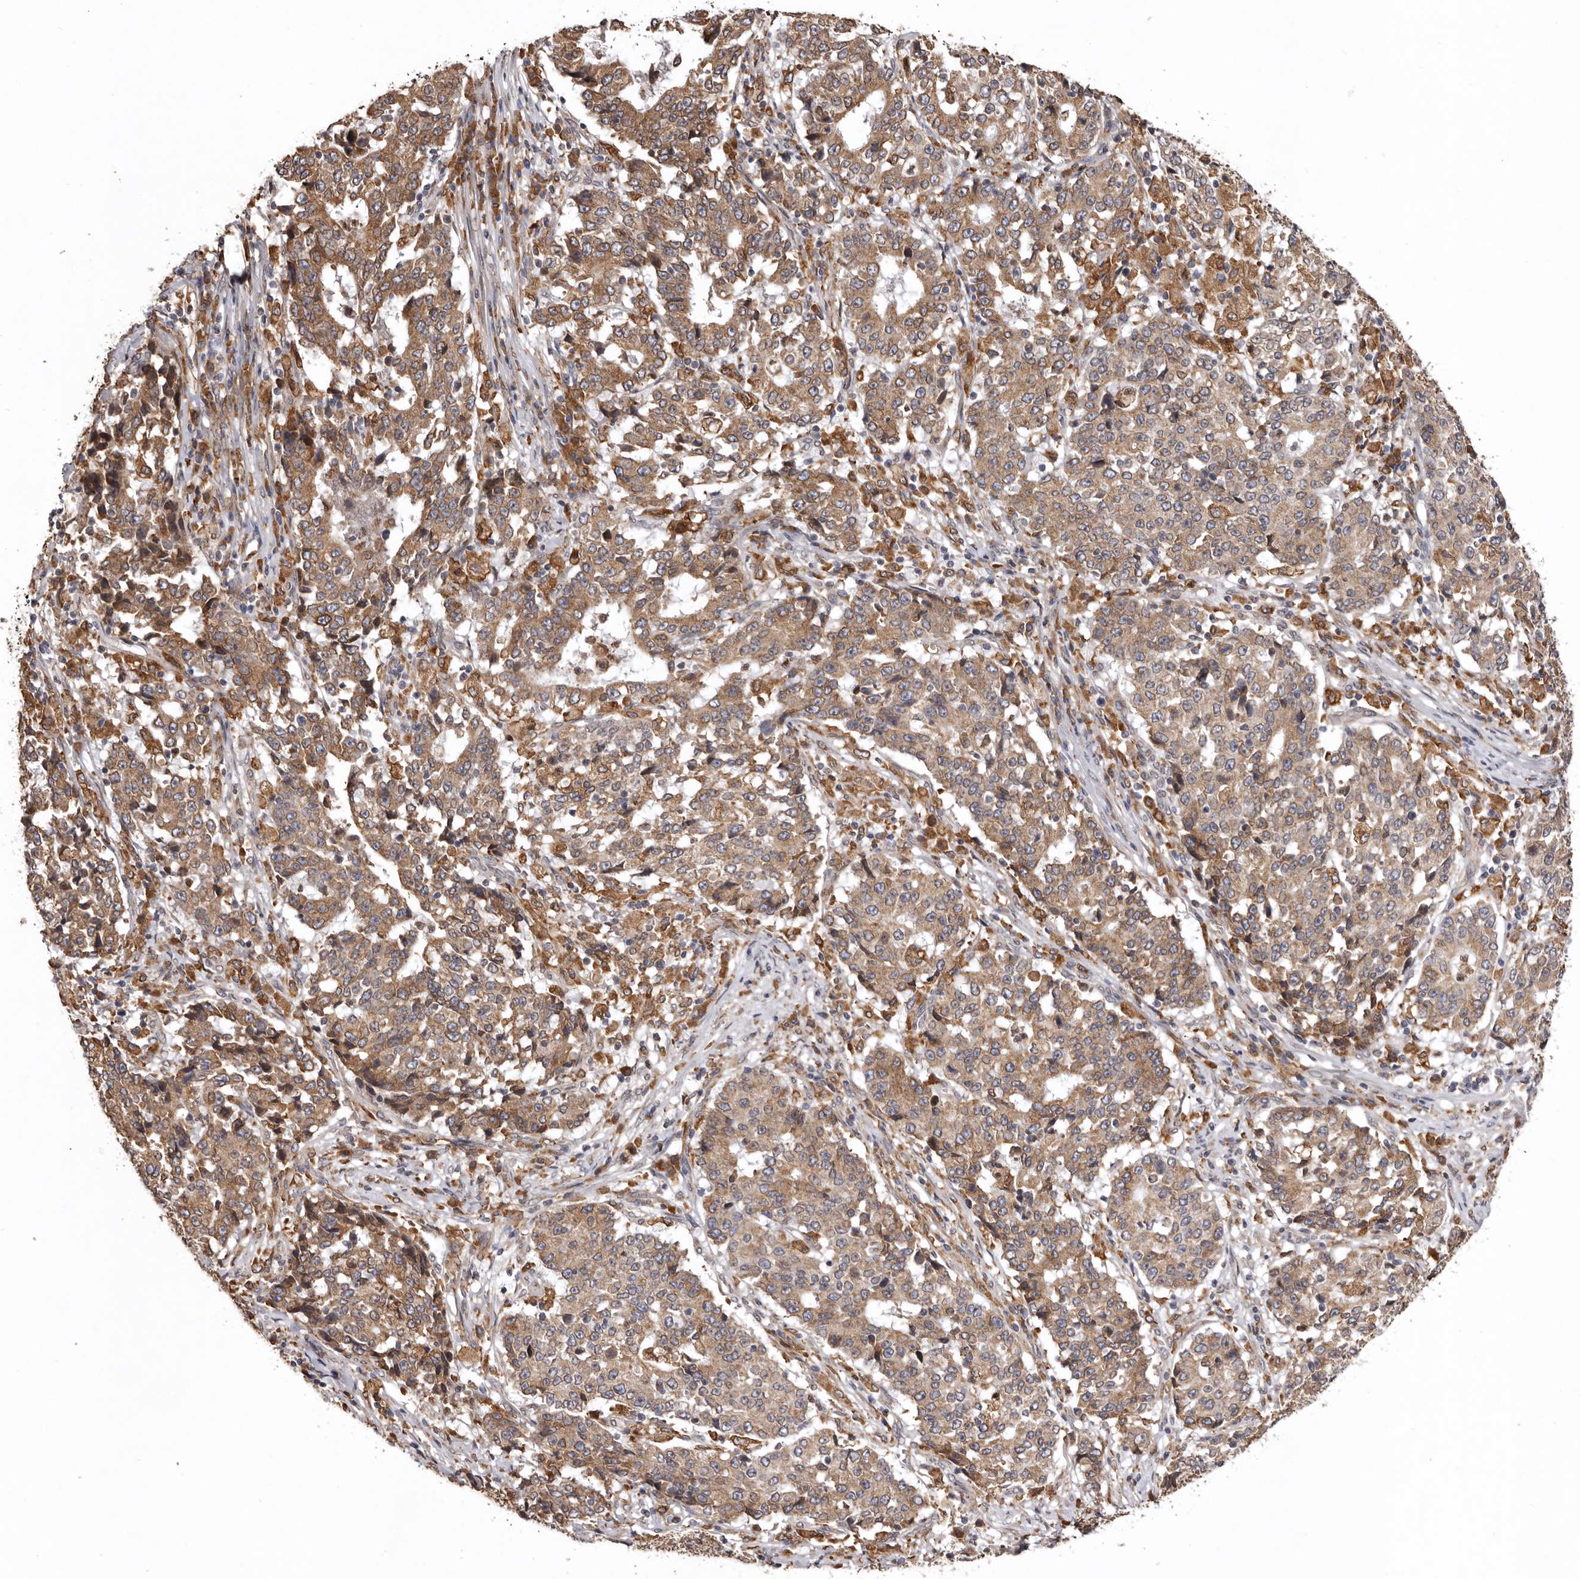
{"staining": {"intensity": "moderate", "quantity": ">75%", "location": "cytoplasmic/membranous"}, "tissue": "stomach cancer", "cell_type": "Tumor cells", "image_type": "cancer", "snomed": [{"axis": "morphology", "description": "Adenocarcinoma, NOS"}, {"axis": "topography", "description": "Stomach"}], "caption": "Brown immunohistochemical staining in adenocarcinoma (stomach) displays moderate cytoplasmic/membranous expression in about >75% of tumor cells.", "gene": "INKA2", "patient": {"sex": "male", "age": 59}}